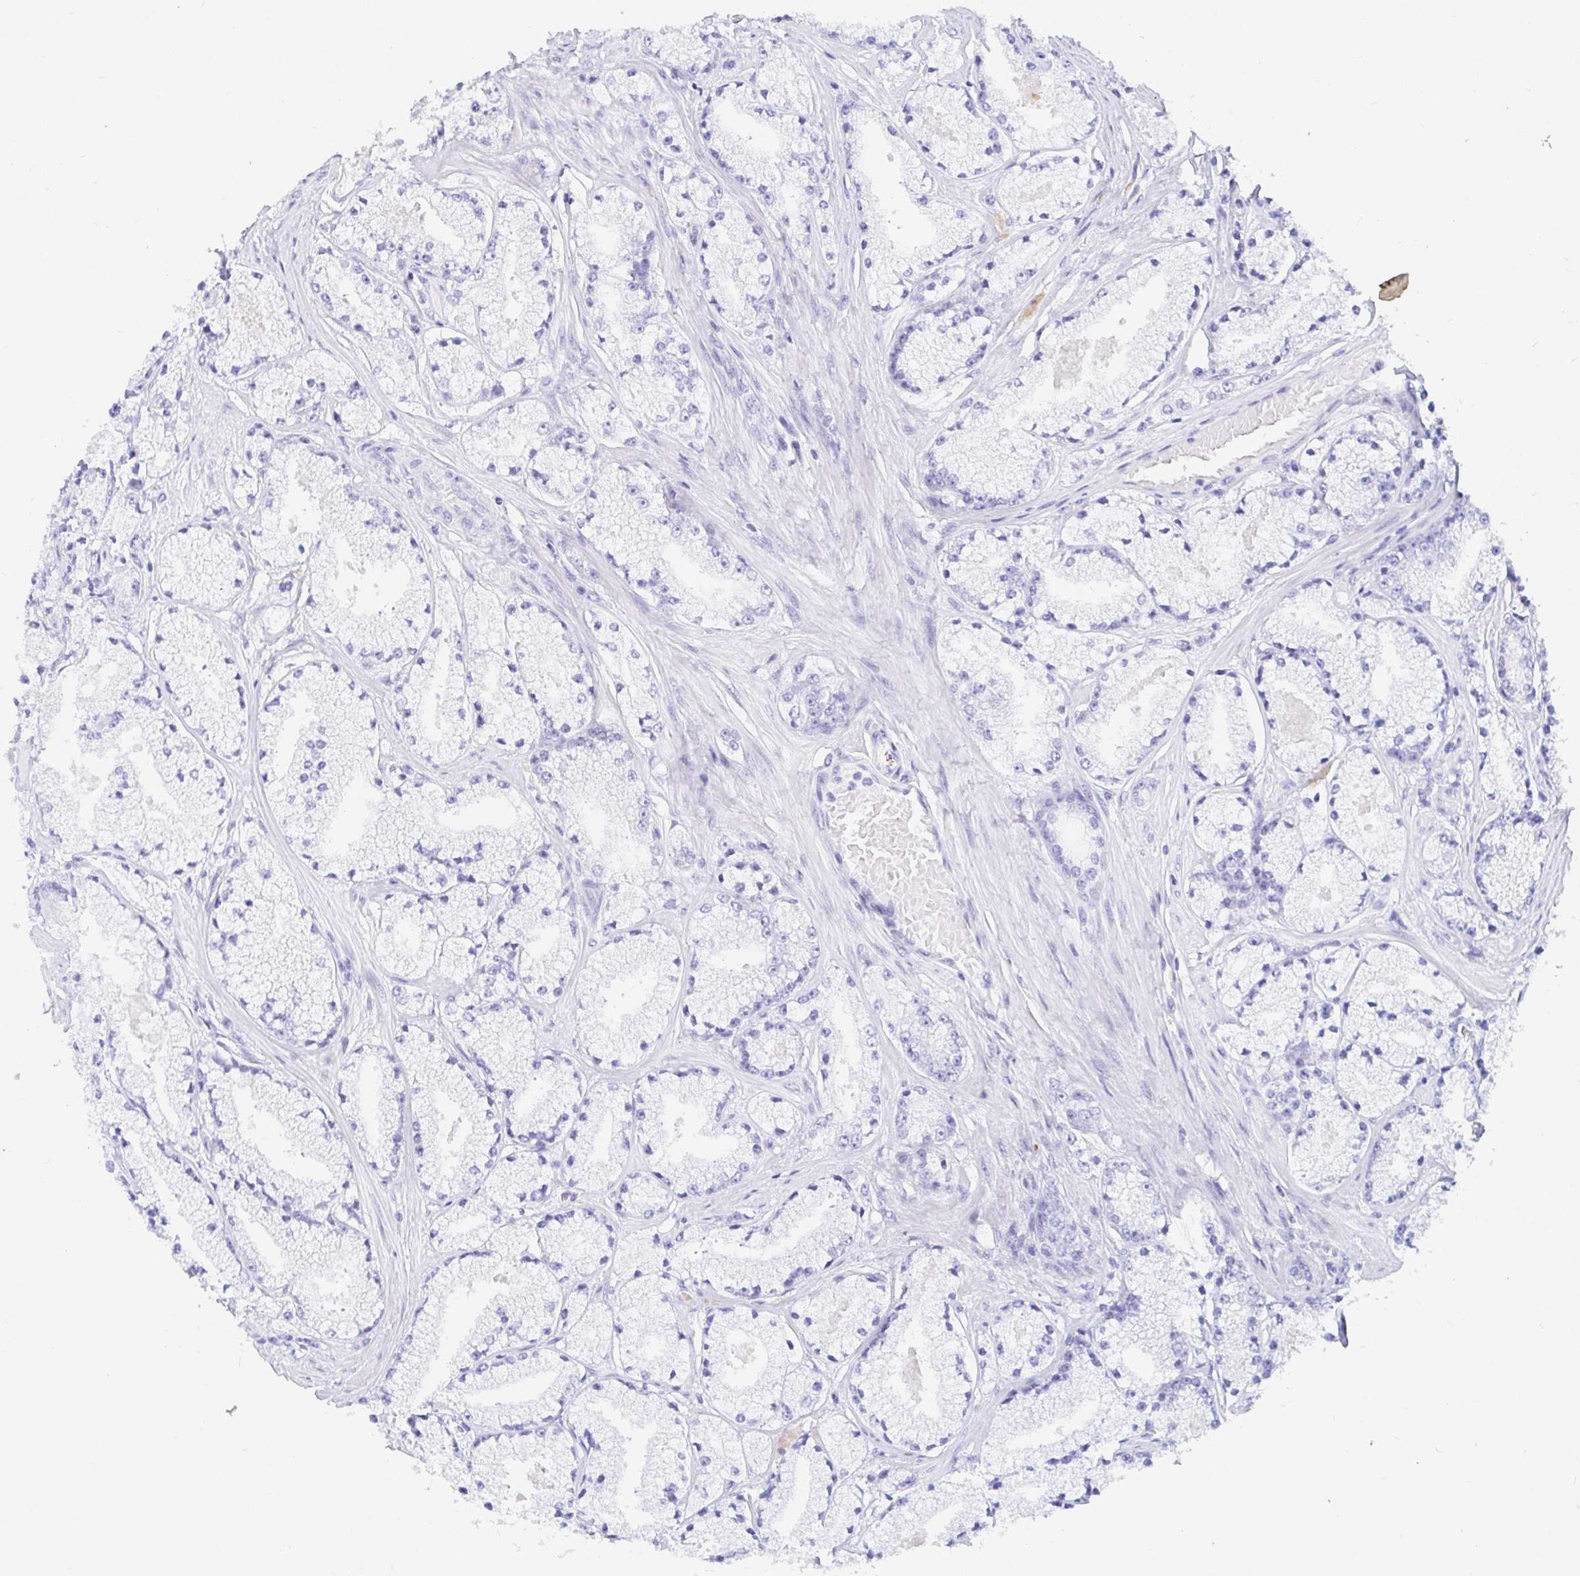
{"staining": {"intensity": "negative", "quantity": "none", "location": "none"}, "tissue": "prostate cancer", "cell_type": "Tumor cells", "image_type": "cancer", "snomed": [{"axis": "morphology", "description": "Adenocarcinoma, High grade"}, {"axis": "topography", "description": "Prostate"}], "caption": "Immunohistochemistry (IHC) image of prostate adenocarcinoma (high-grade) stained for a protein (brown), which demonstrates no positivity in tumor cells.", "gene": "OR6T1", "patient": {"sex": "male", "age": 63}}